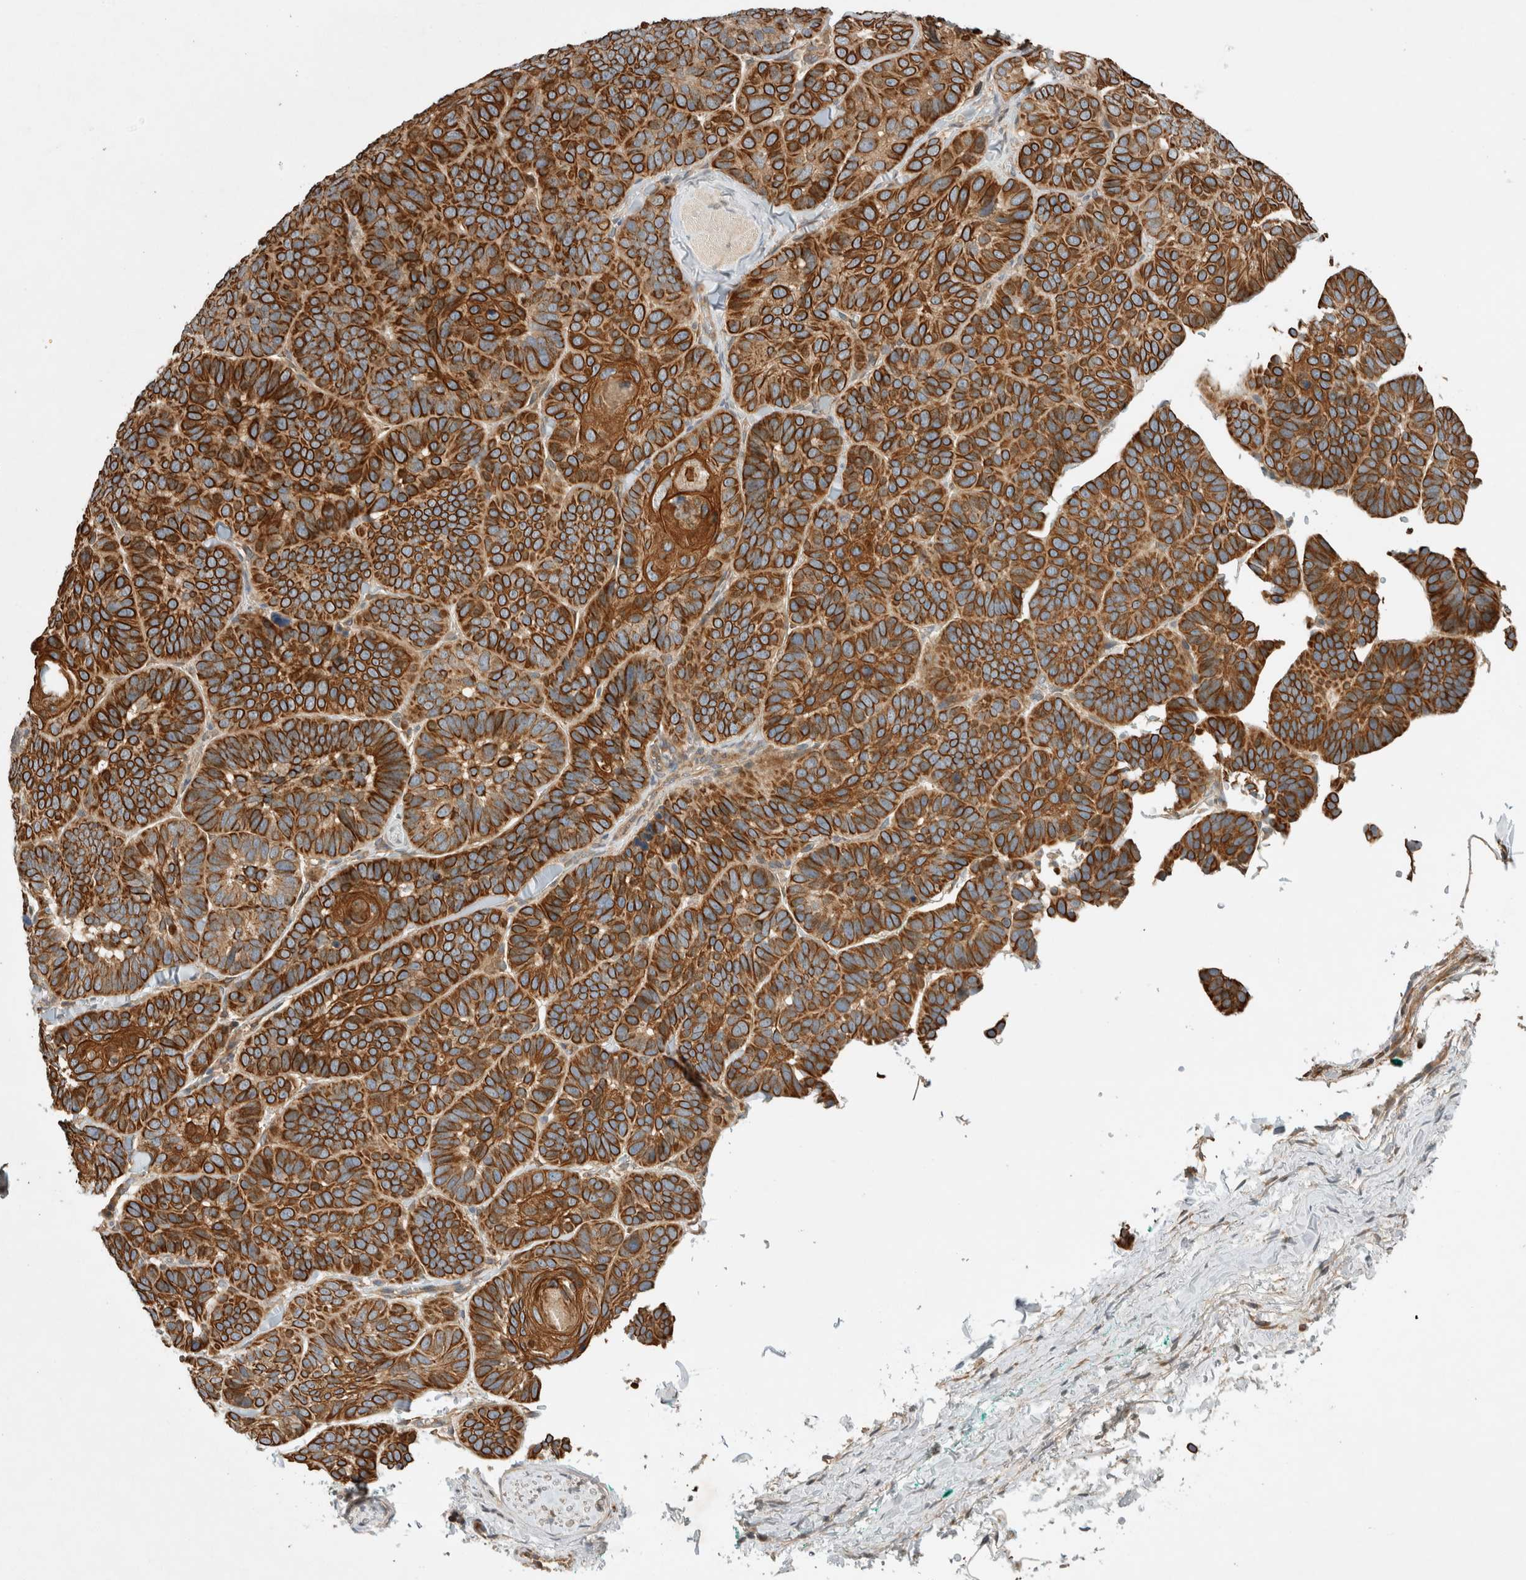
{"staining": {"intensity": "strong", "quantity": ">75%", "location": "cytoplasmic/membranous"}, "tissue": "skin cancer", "cell_type": "Tumor cells", "image_type": "cancer", "snomed": [{"axis": "morphology", "description": "Basal cell carcinoma"}, {"axis": "topography", "description": "Skin"}], "caption": "Basal cell carcinoma (skin) stained with IHC demonstrates strong cytoplasmic/membranous staining in about >75% of tumor cells.", "gene": "ARMC9", "patient": {"sex": "male", "age": 62}}